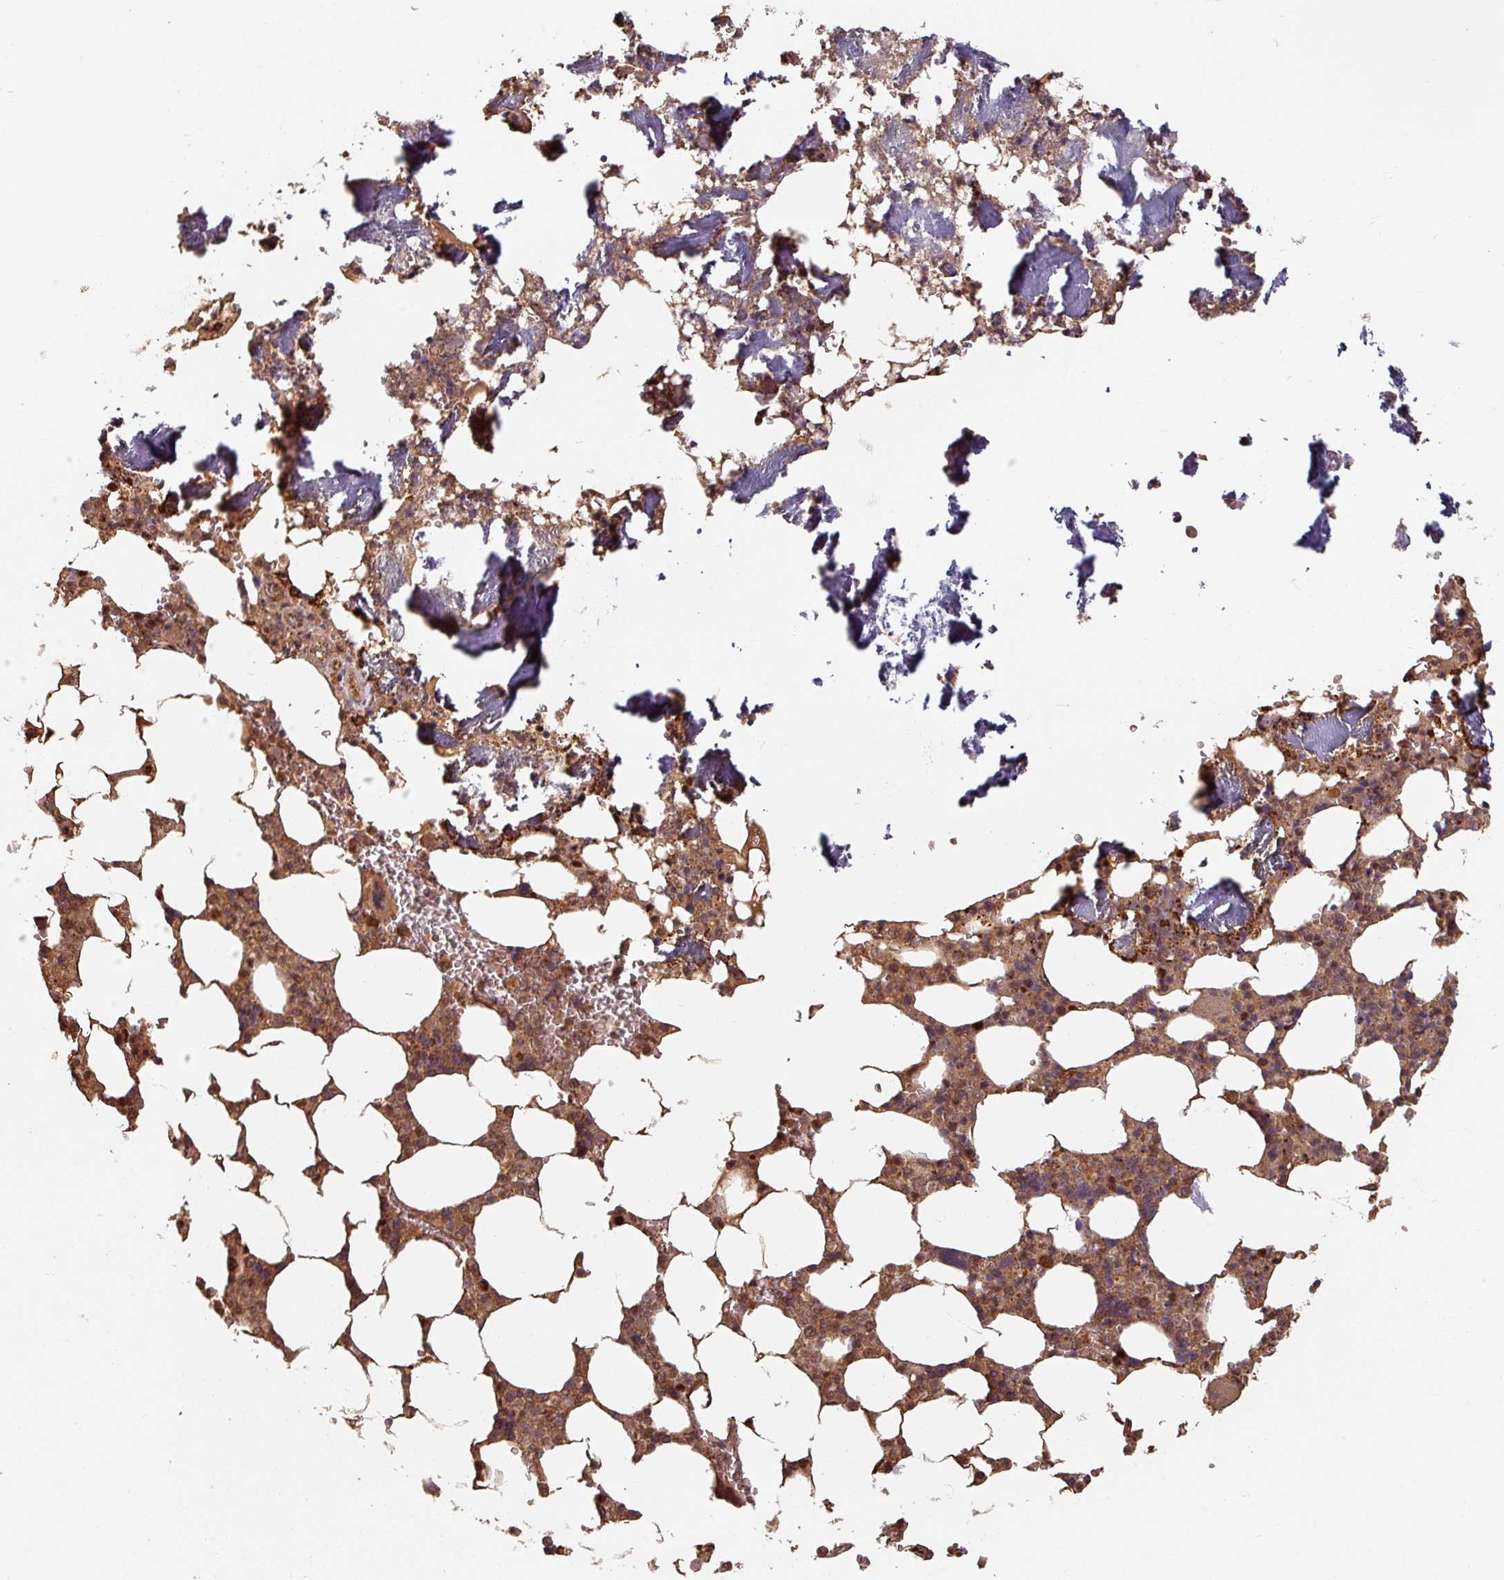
{"staining": {"intensity": "moderate", "quantity": ">75%", "location": "cytoplasmic/membranous,nuclear"}, "tissue": "bone marrow", "cell_type": "Hematopoietic cells", "image_type": "normal", "snomed": [{"axis": "morphology", "description": "Normal tissue, NOS"}, {"axis": "topography", "description": "Bone marrow"}], "caption": "Bone marrow stained with IHC displays moderate cytoplasmic/membranous,nuclear positivity in approximately >75% of hematopoietic cells.", "gene": "EID1", "patient": {"sex": "male", "age": 64}}